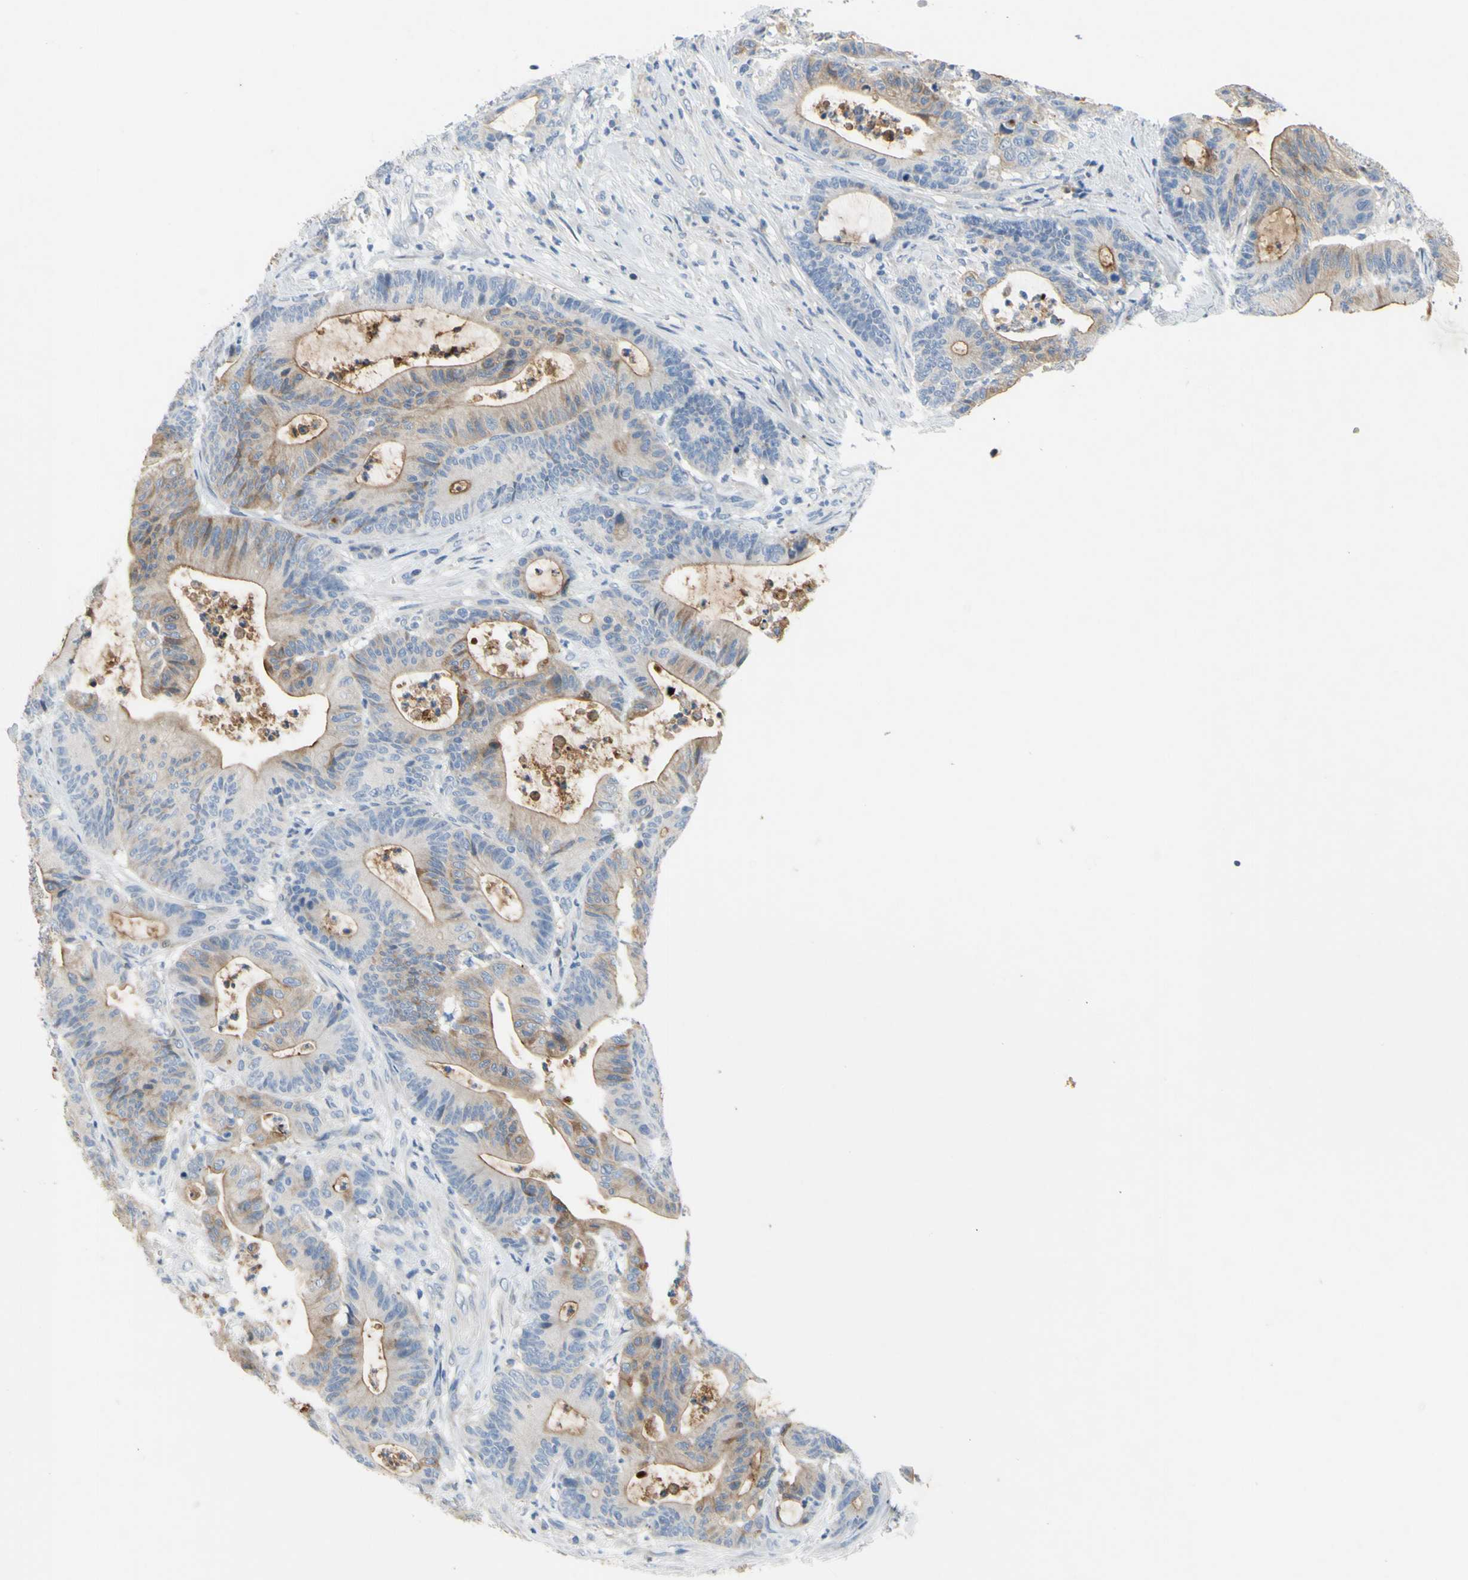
{"staining": {"intensity": "weak", "quantity": ">75%", "location": "cytoplasmic/membranous"}, "tissue": "colorectal cancer", "cell_type": "Tumor cells", "image_type": "cancer", "snomed": [{"axis": "morphology", "description": "Adenocarcinoma, NOS"}, {"axis": "topography", "description": "Colon"}], "caption": "Approximately >75% of tumor cells in human colorectal cancer (adenocarcinoma) show weak cytoplasmic/membranous protein expression as visualized by brown immunohistochemical staining.", "gene": "MUC1", "patient": {"sex": "female", "age": 84}}